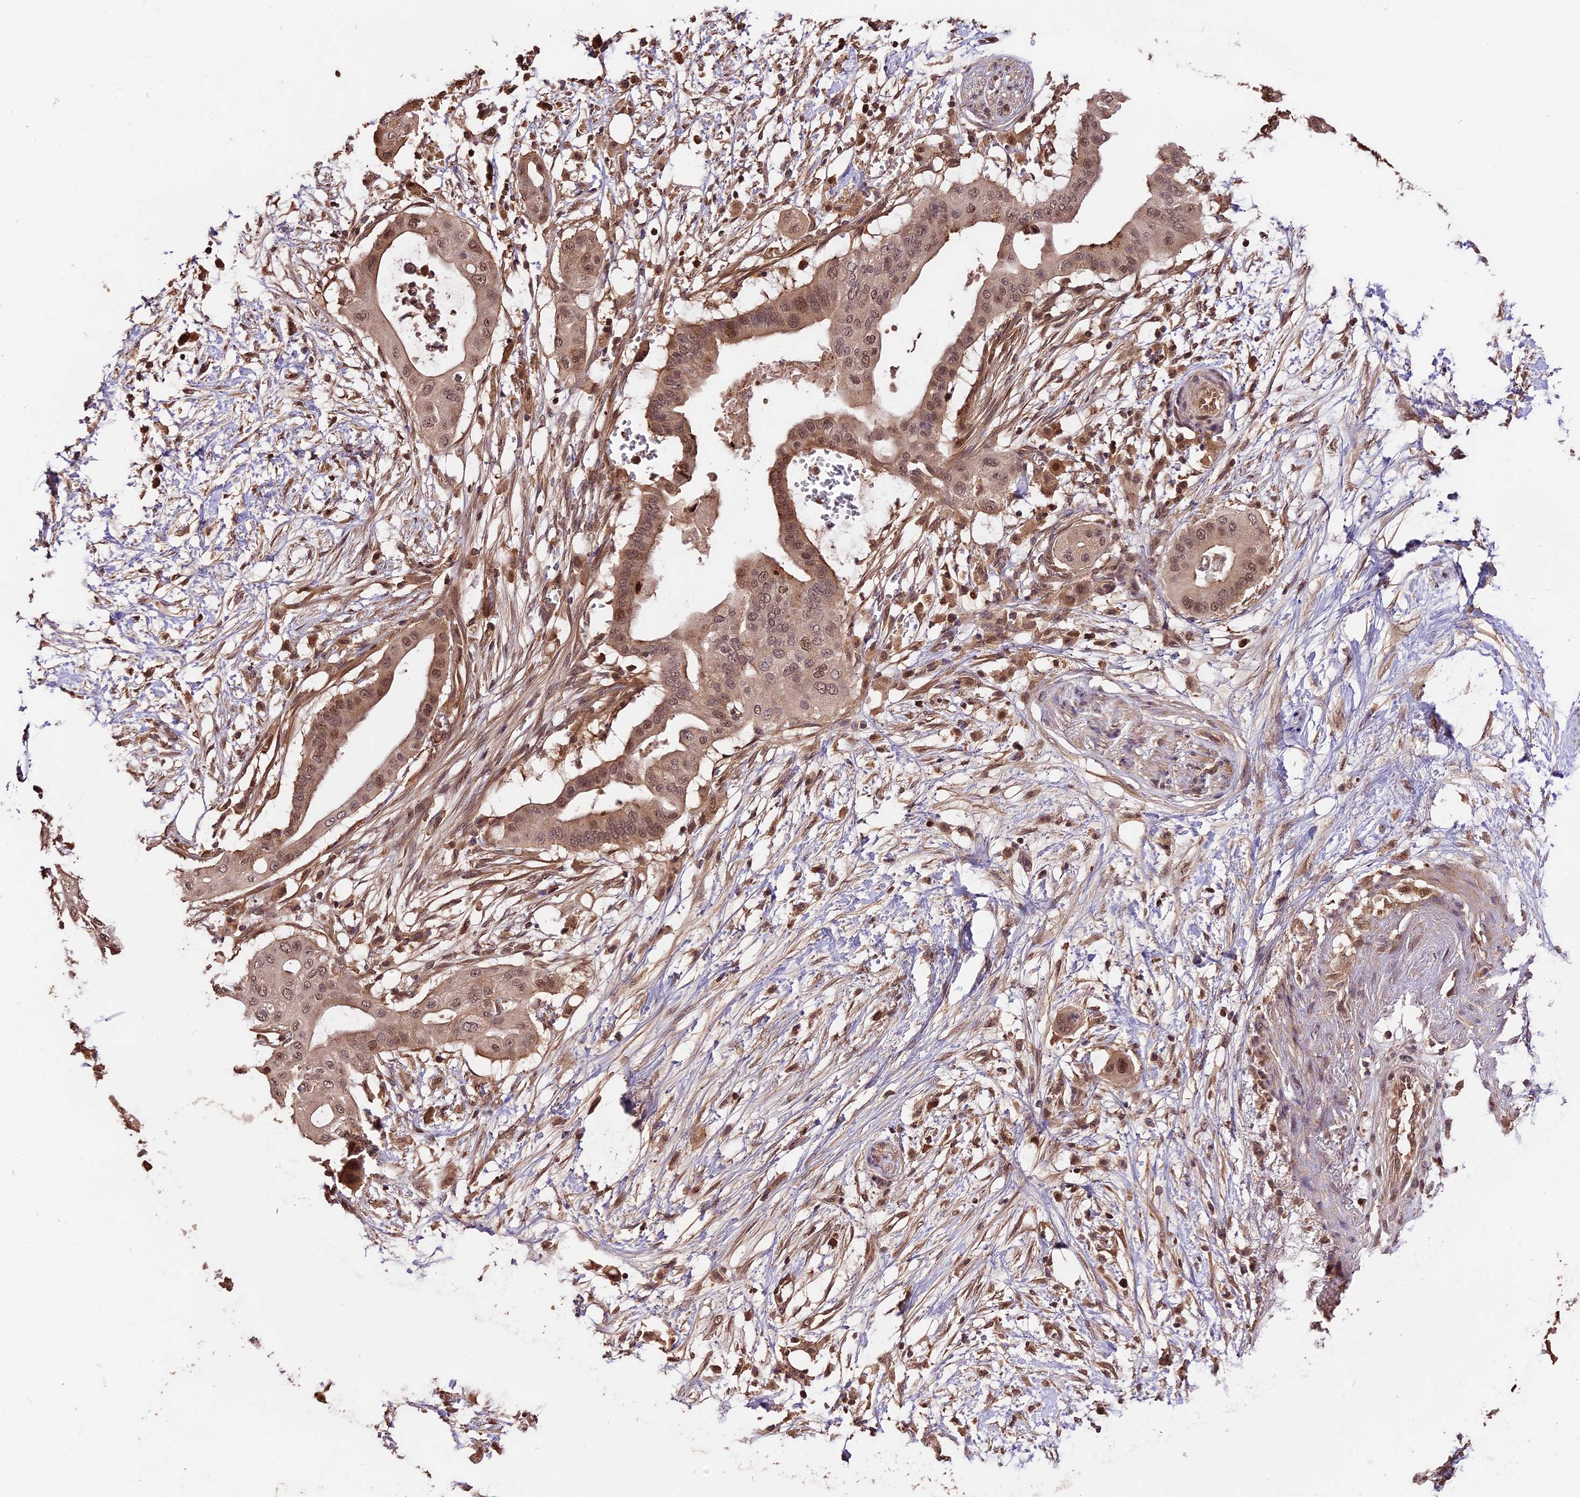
{"staining": {"intensity": "moderate", "quantity": ">75%", "location": "cytoplasmic/membranous,nuclear"}, "tissue": "pancreatic cancer", "cell_type": "Tumor cells", "image_type": "cancer", "snomed": [{"axis": "morphology", "description": "Adenocarcinoma, NOS"}, {"axis": "topography", "description": "Pancreas"}], "caption": "Protein staining by IHC shows moderate cytoplasmic/membranous and nuclear expression in approximately >75% of tumor cells in pancreatic cancer (adenocarcinoma). (DAB IHC with brightfield microscopy, high magnification).", "gene": "TRMT1", "patient": {"sex": "male", "age": 68}}